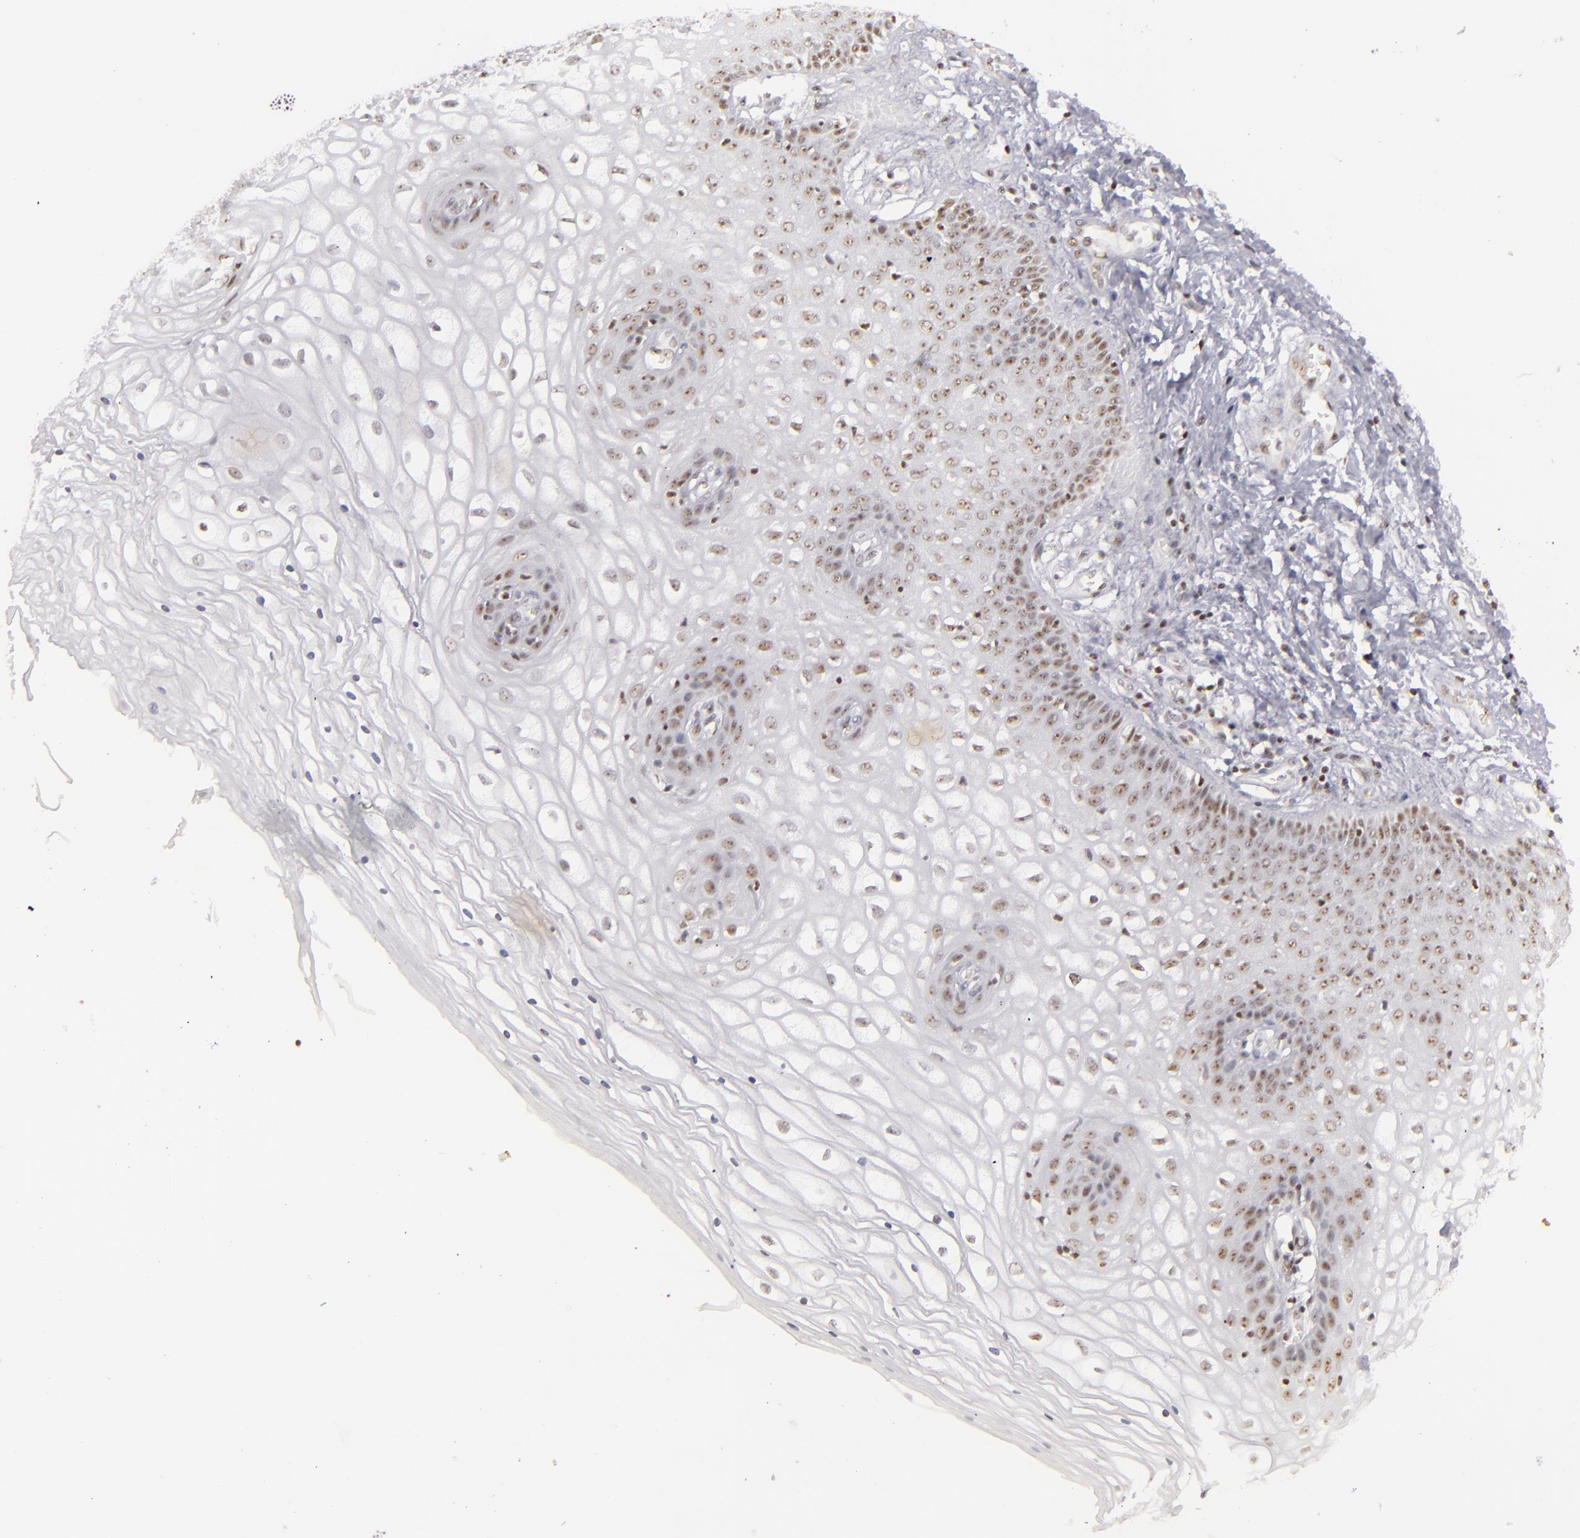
{"staining": {"intensity": "moderate", "quantity": "25%-75%", "location": "nuclear"}, "tissue": "vagina", "cell_type": "Squamous epithelial cells", "image_type": "normal", "snomed": [{"axis": "morphology", "description": "Normal tissue, NOS"}, {"axis": "topography", "description": "Vagina"}], "caption": "Brown immunohistochemical staining in normal vagina reveals moderate nuclear expression in approximately 25%-75% of squamous epithelial cells. Ihc stains the protein of interest in brown and the nuclei are stained blue.", "gene": "DAXX", "patient": {"sex": "female", "age": 34}}